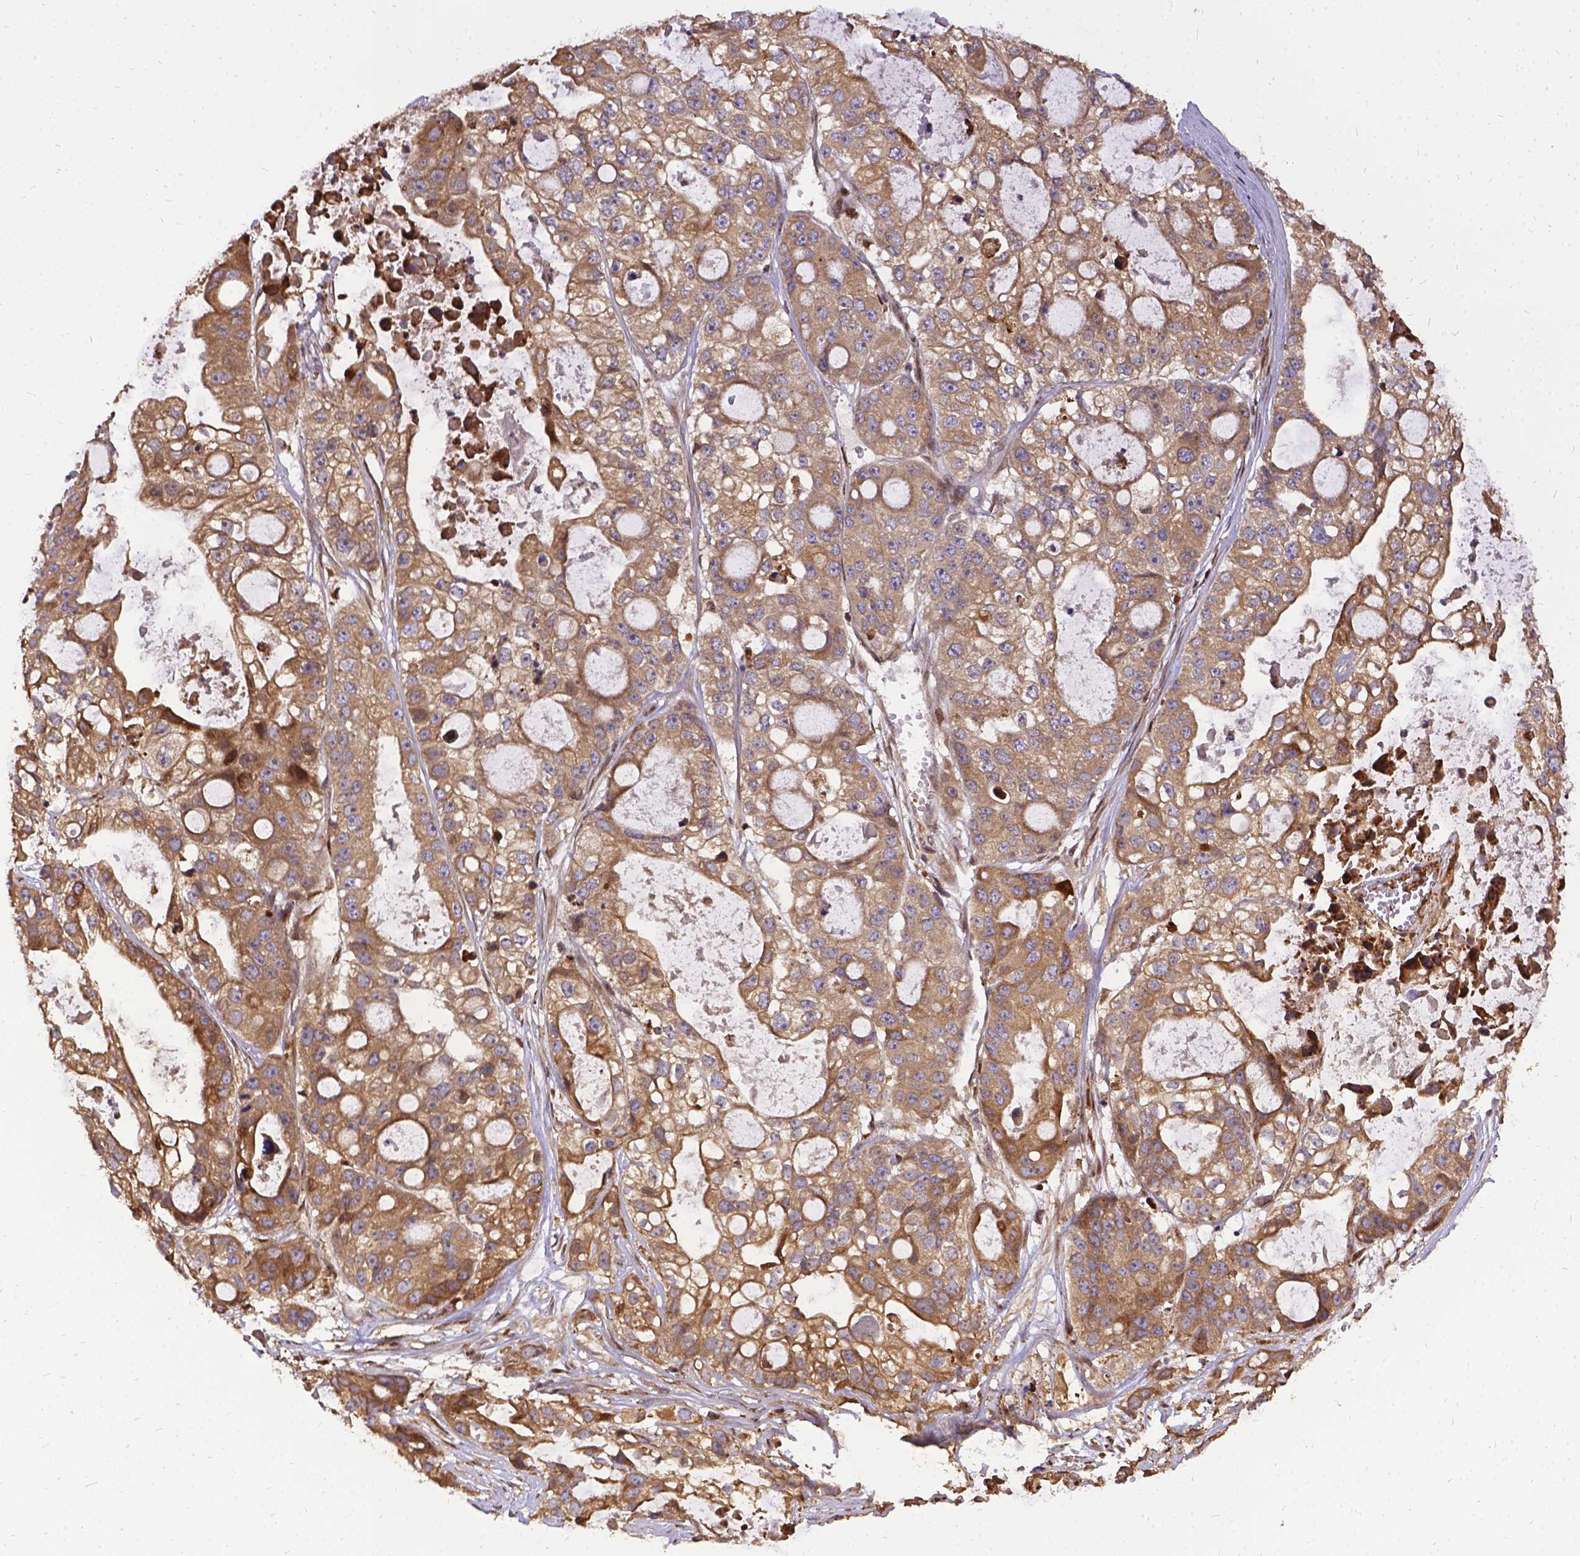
{"staining": {"intensity": "weak", "quantity": ">75%", "location": "cytoplasmic/membranous"}, "tissue": "ovarian cancer", "cell_type": "Tumor cells", "image_type": "cancer", "snomed": [{"axis": "morphology", "description": "Cystadenocarcinoma, serous, NOS"}, {"axis": "topography", "description": "Ovary"}], "caption": "Ovarian serous cystadenocarcinoma stained with immunohistochemistry (IHC) shows weak cytoplasmic/membranous positivity in approximately >75% of tumor cells. The staining is performed using DAB (3,3'-diaminobenzidine) brown chromogen to label protein expression. The nuclei are counter-stained blue using hematoxylin.", "gene": "DENND6A", "patient": {"sex": "female", "age": 56}}